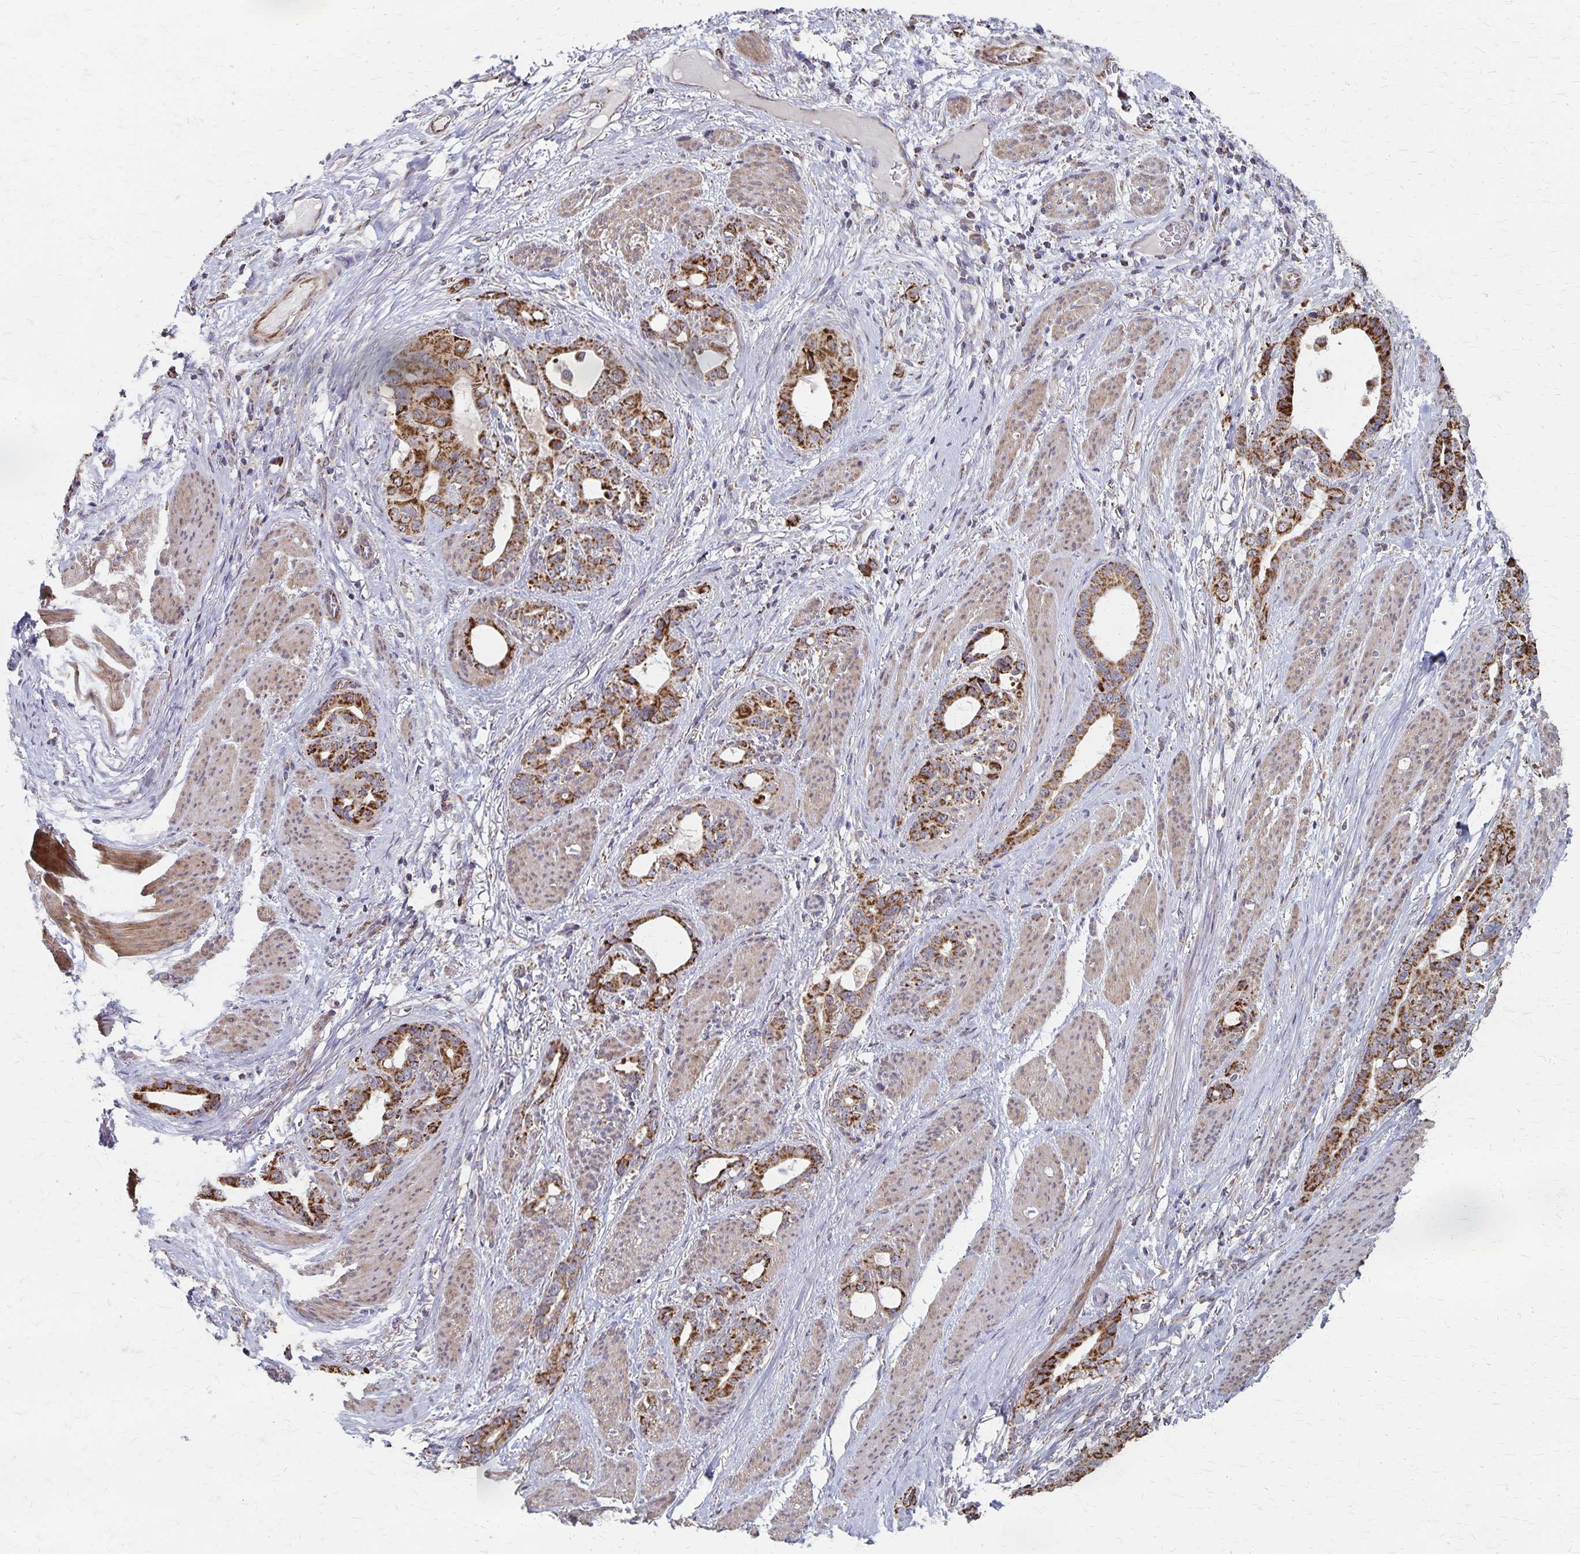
{"staining": {"intensity": "strong", "quantity": ">75%", "location": "cytoplasmic/membranous"}, "tissue": "stomach cancer", "cell_type": "Tumor cells", "image_type": "cancer", "snomed": [{"axis": "morphology", "description": "Normal tissue, NOS"}, {"axis": "morphology", "description": "Adenocarcinoma, NOS"}, {"axis": "topography", "description": "Esophagus"}, {"axis": "topography", "description": "Stomach, upper"}], "caption": "This histopathology image displays IHC staining of stomach cancer, with high strong cytoplasmic/membranous staining in approximately >75% of tumor cells.", "gene": "DYRK4", "patient": {"sex": "male", "age": 62}}